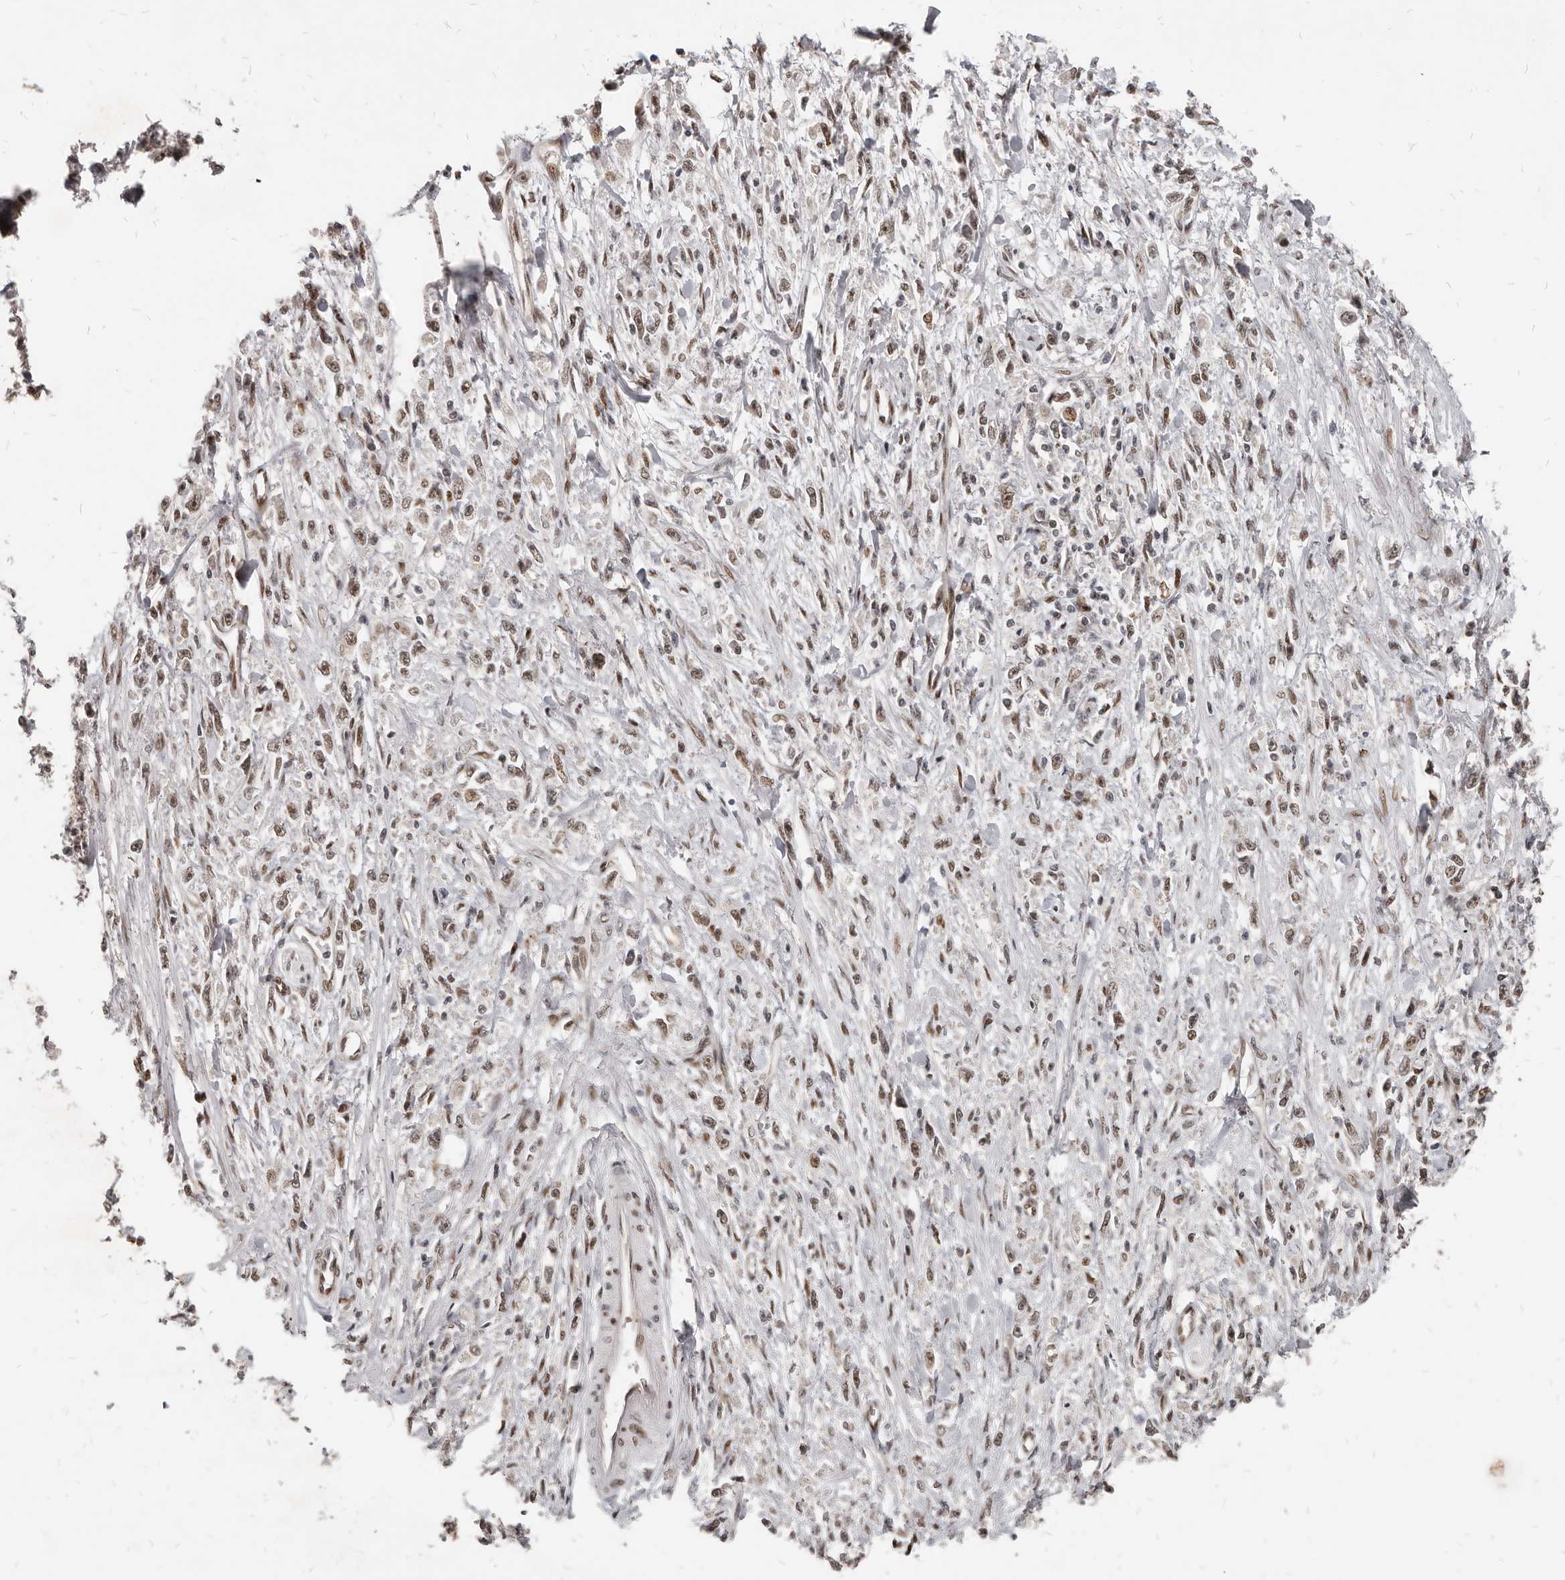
{"staining": {"intensity": "weak", "quantity": ">75%", "location": "nuclear"}, "tissue": "stomach cancer", "cell_type": "Tumor cells", "image_type": "cancer", "snomed": [{"axis": "morphology", "description": "Adenocarcinoma, NOS"}, {"axis": "topography", "description": "Stomach"}], "caption": "The photomicrograph demonstrates immunohistochemical staining of stomach cancer. There is weak nuclear positivity is seen in approximately >75% of tumor cells.", "gene": "ATF5", "patient": {"sex": "female", "age": 59}}